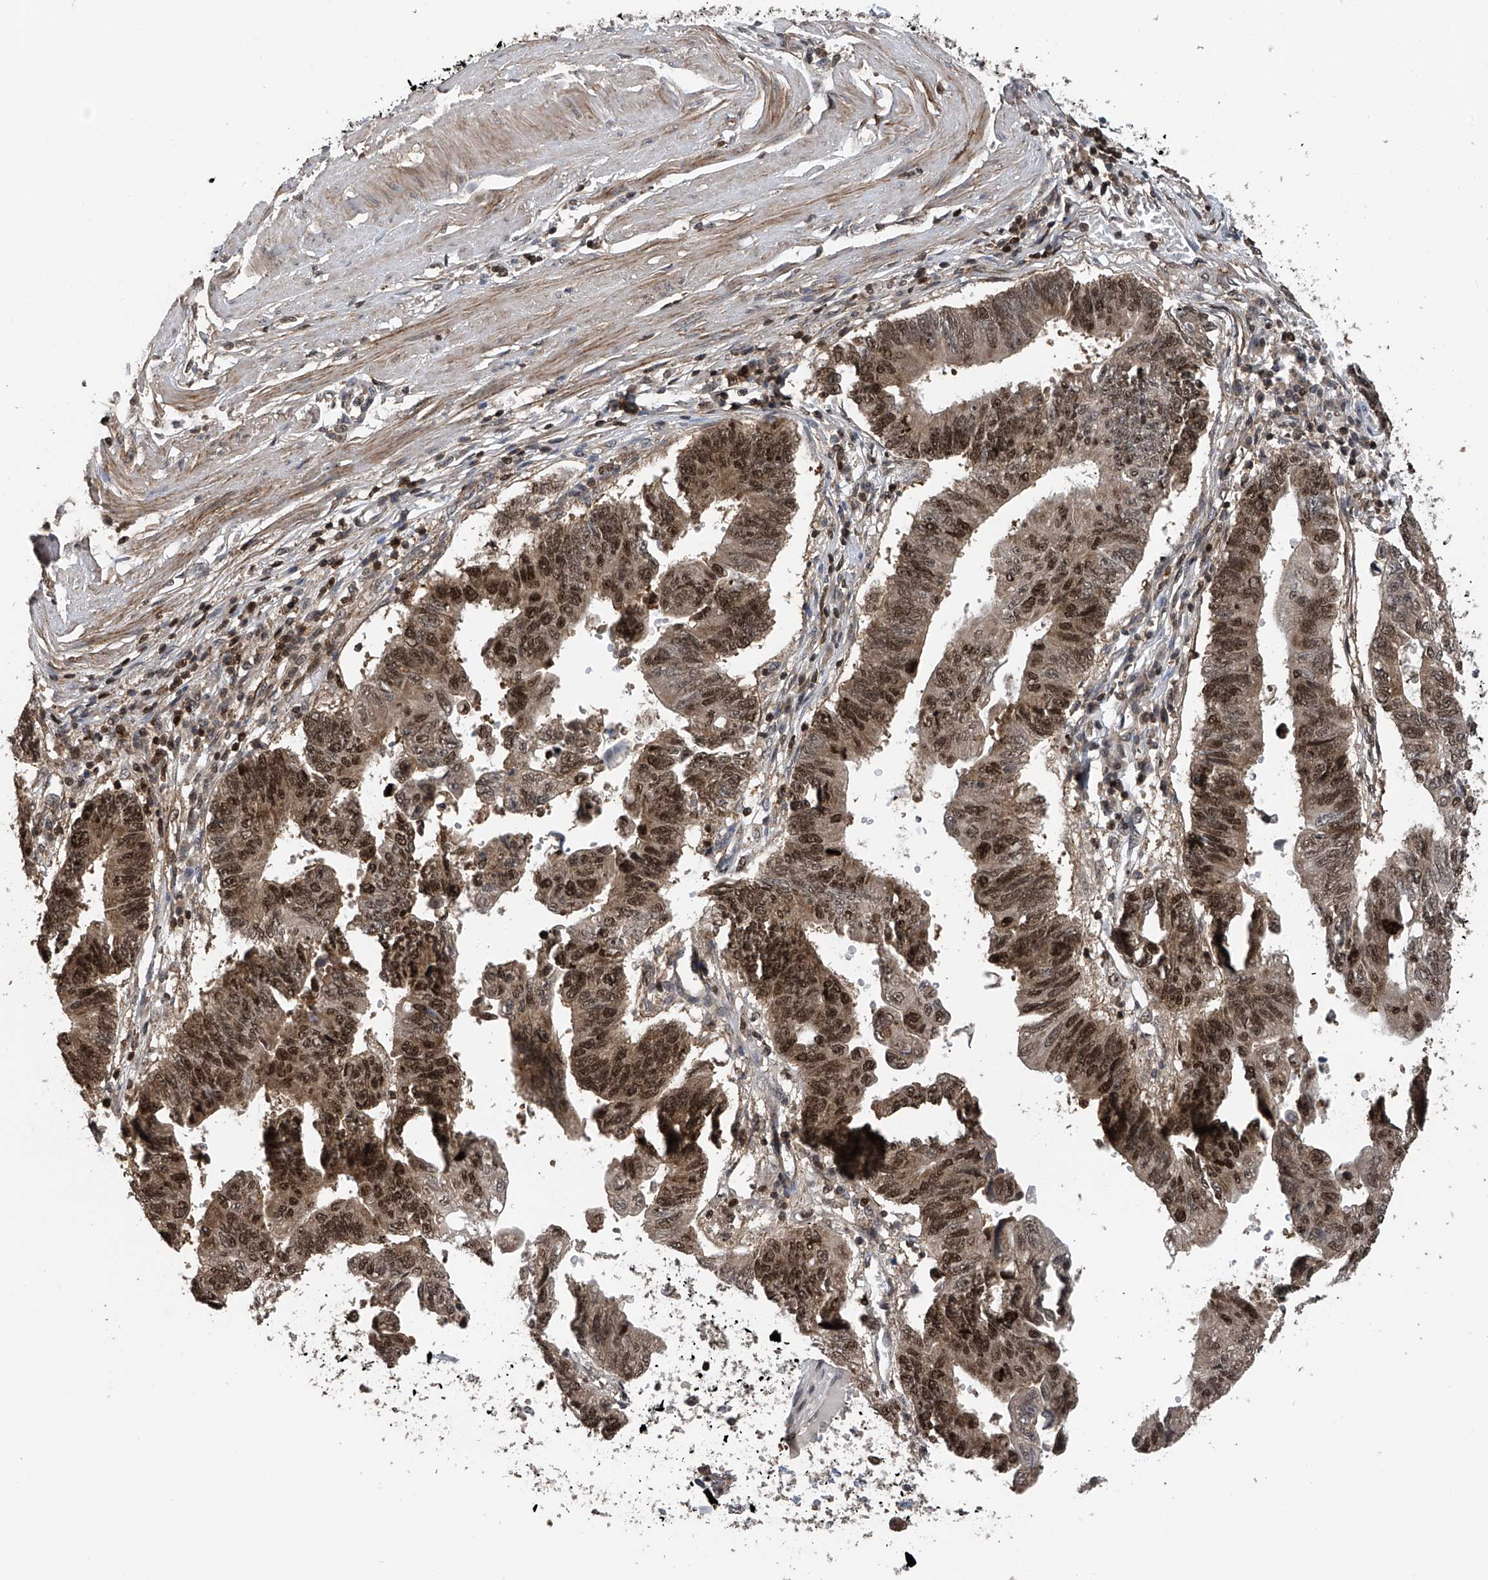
{"staining": {"intensity": "strong", "quantity": ">75%", "location": "cytoplasmic/membranous,nuclear"}, "tissue": "stomach cancer", "cell_type": "Tumor cells", "image_type": "cancer", "snomed": [{"axis": "morphology", "description": "Adenocarcinoma, NOS"}, {"axis": "topography", "description": "Stomach"}], "caption": "Human stomach cancer (adenocarcinoma) stained with a brown dye exhibits strong cytoplasmic/membranous and nuclear positive staining in about >75% of tumor cells.", "gene": "DNAJC9", "patient": {"sex": "male", "age": 59}}